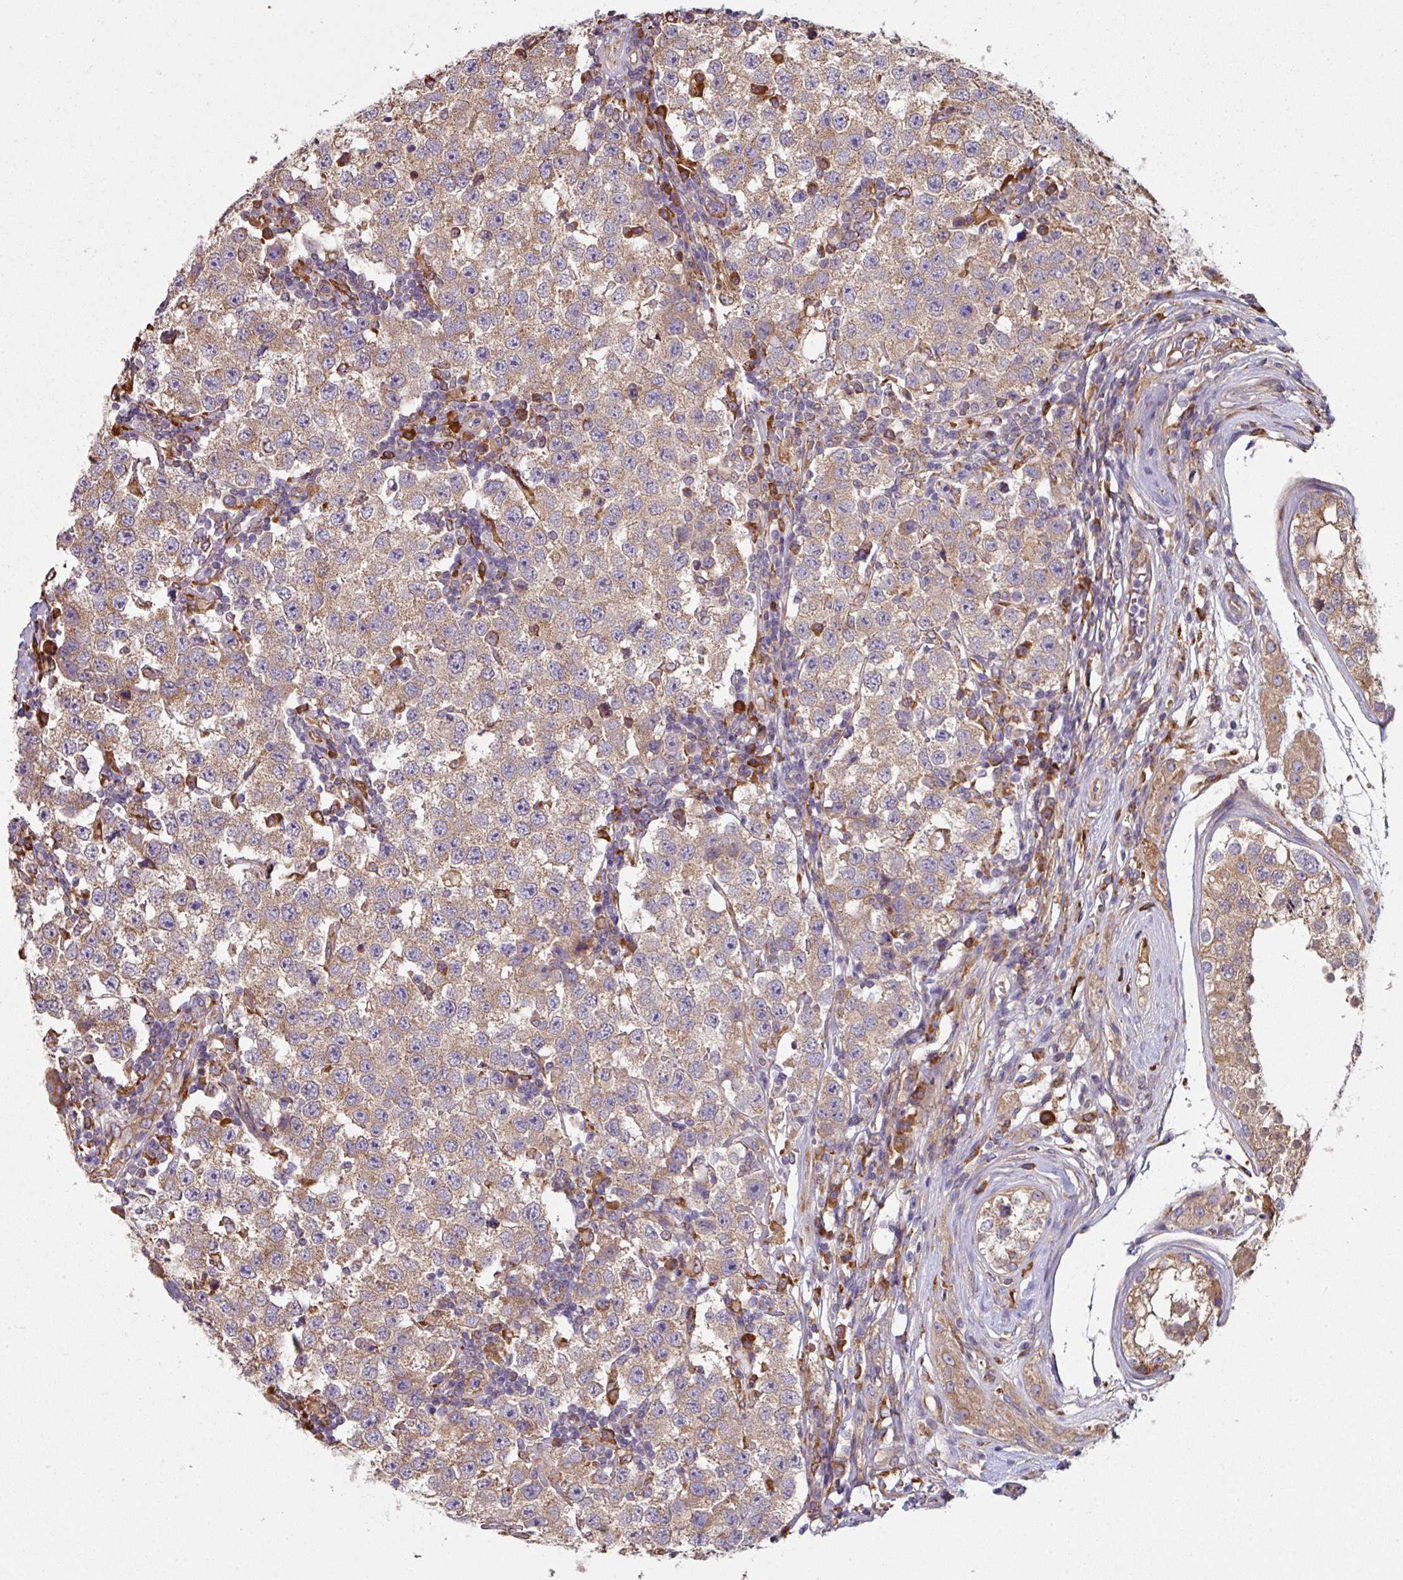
{"staining": {"intensity": "moderate", "quantity": ">75%", "location": "cytoplasmic/membranous"}, "tissue": "testis cancer", "cell_type": "Tumor cells", "image_type": "cancer", "snomed": [{"axis": "morphology", "description": "Seminoma, NOS"}, {"axis": "topography", "description": "Testis"}], "caption": "Immunohistochemistry of human testis cancer (seminoma) displays medium levels of moderate cytoplasmic/membranous expression in about >75% of tumor cells. (Stains: DAB (3,3'-diaminobenzidine) in brown, nuclei in blue, Microscopy: brightfield microscopy at high magnification).", "gene": "FAT4", "patient": {"sex": "male", "age": 34}}